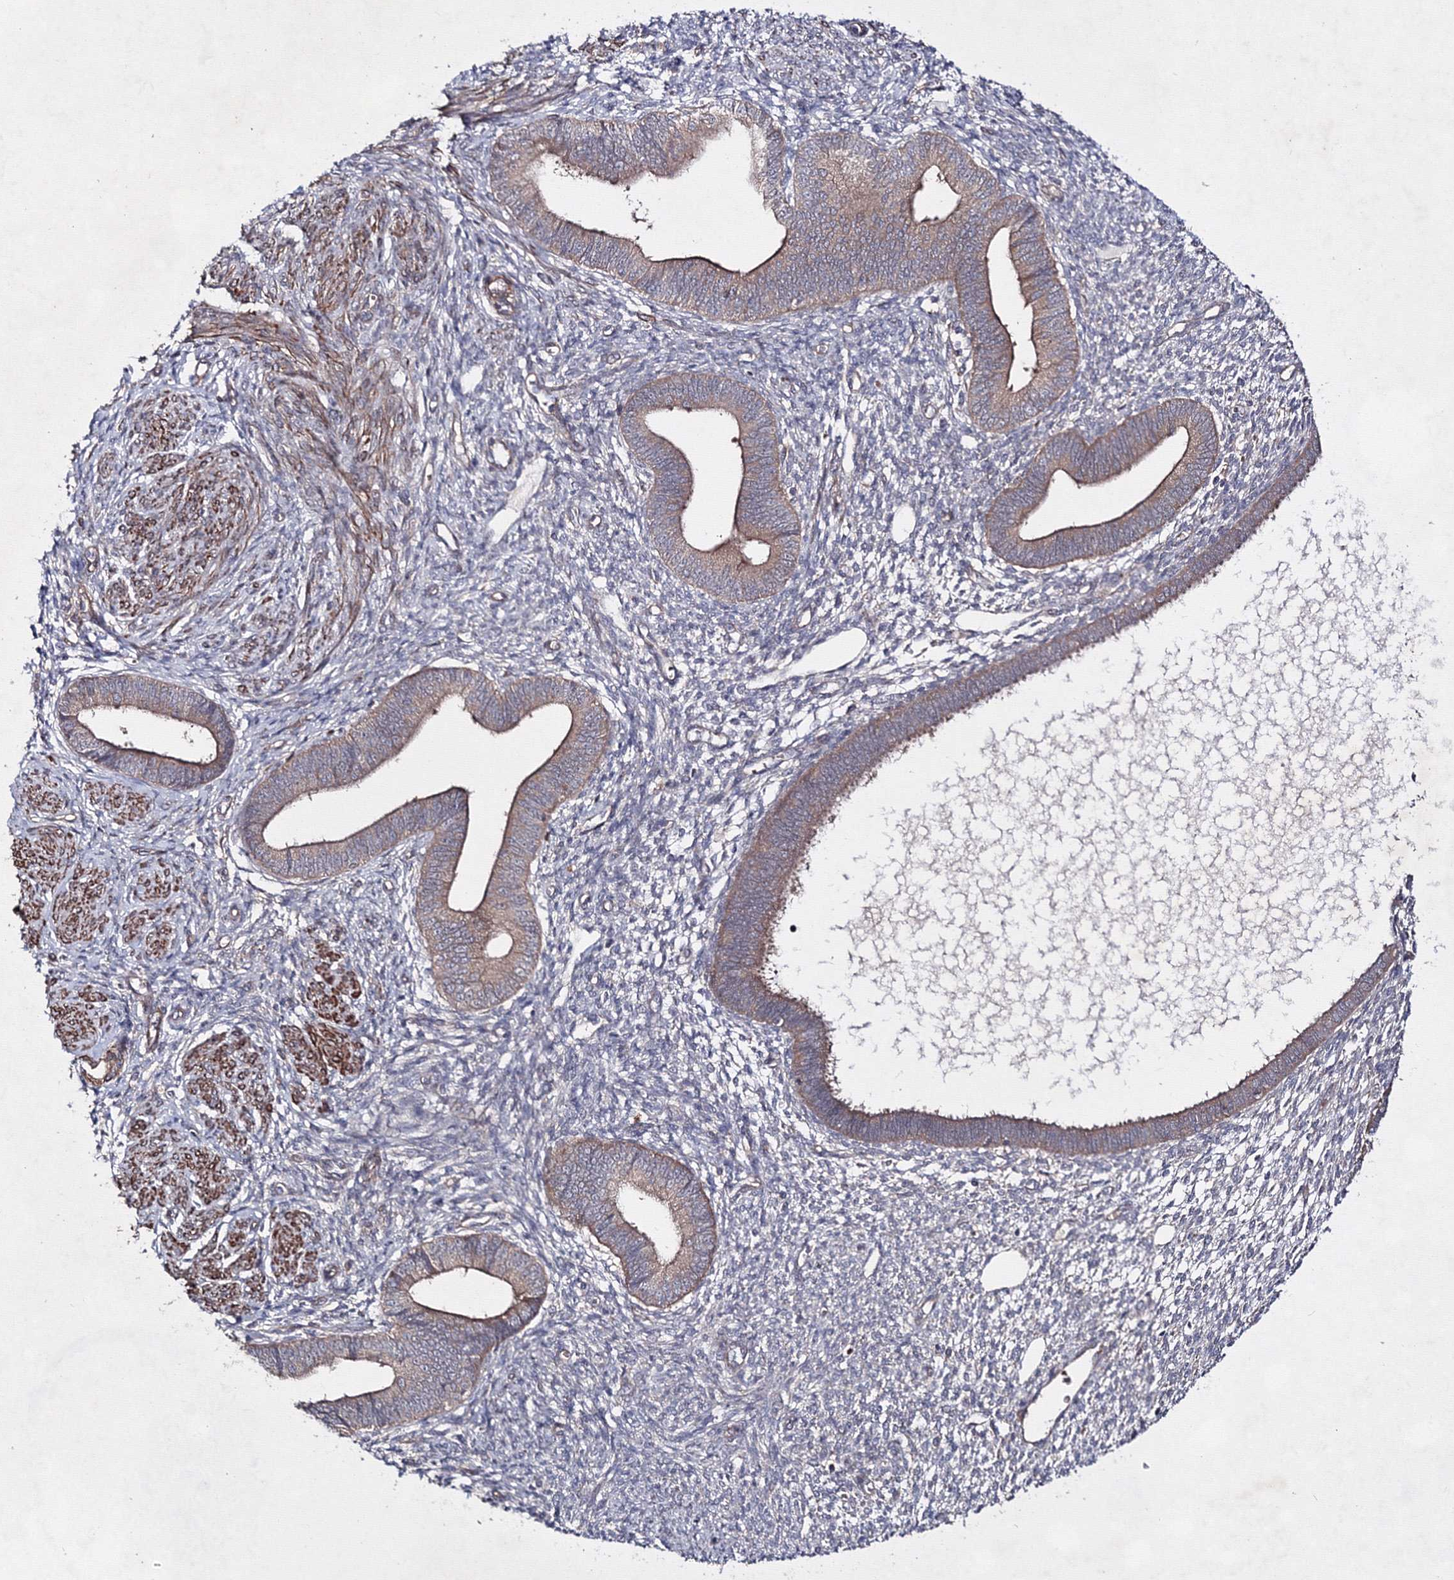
{"staining": {"intensity": "negative", "quantity": "none", "location": "none"}, "tissue": "endometrium", "cell_type": "Cells in endometrial stroma", "image_type": "normal", "snomed": [{"axis": "morphology", "description": "Normal tissue, NOS"}, {"axis": "topography", "description": "Endometrium"}], "caption": "Immunohistochemistry of unremarkable human endometrium shows no expression in cells in endometrial stroma.", "gene": "GFM1", "patient": {"sex": "female", "age": 46}}